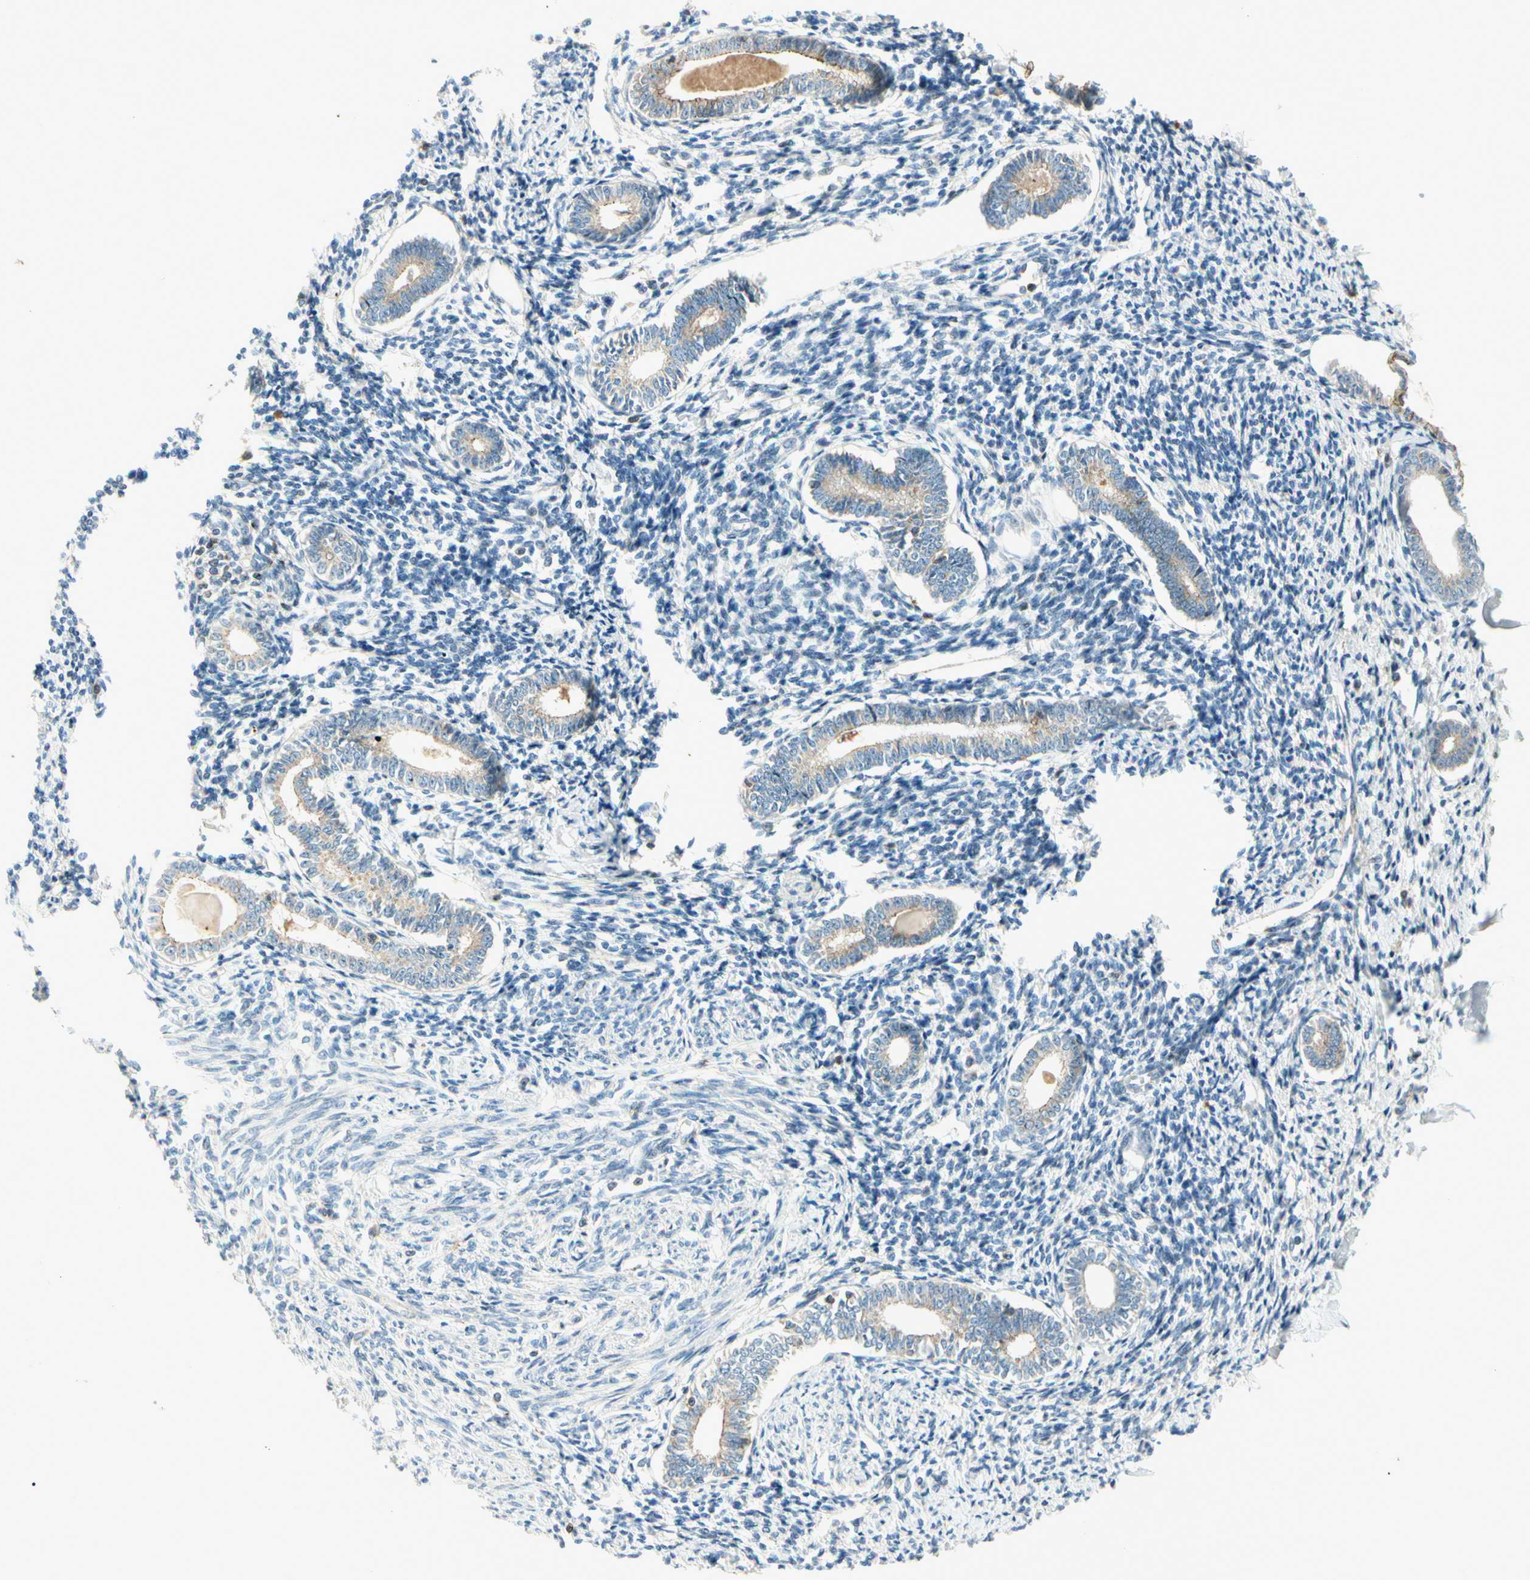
{"staining": {"intensity": "weak", "quantity": "<25%", "location": "cytoplasmic/membranous"}, "tissue": "endometrium", "cell_type": "Cells in endometrial stroma", "image_type": "normal", "snomed": [{"axis": "morphology", "description": "Normal tissue, NOS"}, {"axis": "topography", "description": "Endometrium"}], "caption": "Immunohistochemistry of unremarkable human endometrium reveals no expression in cells in endometrial stroma. (Brightfield microscopy of DAB immunohistochemistry at high magnification).", "gene": "CDH6", "patient": {"sex": "female", "age": 71}}